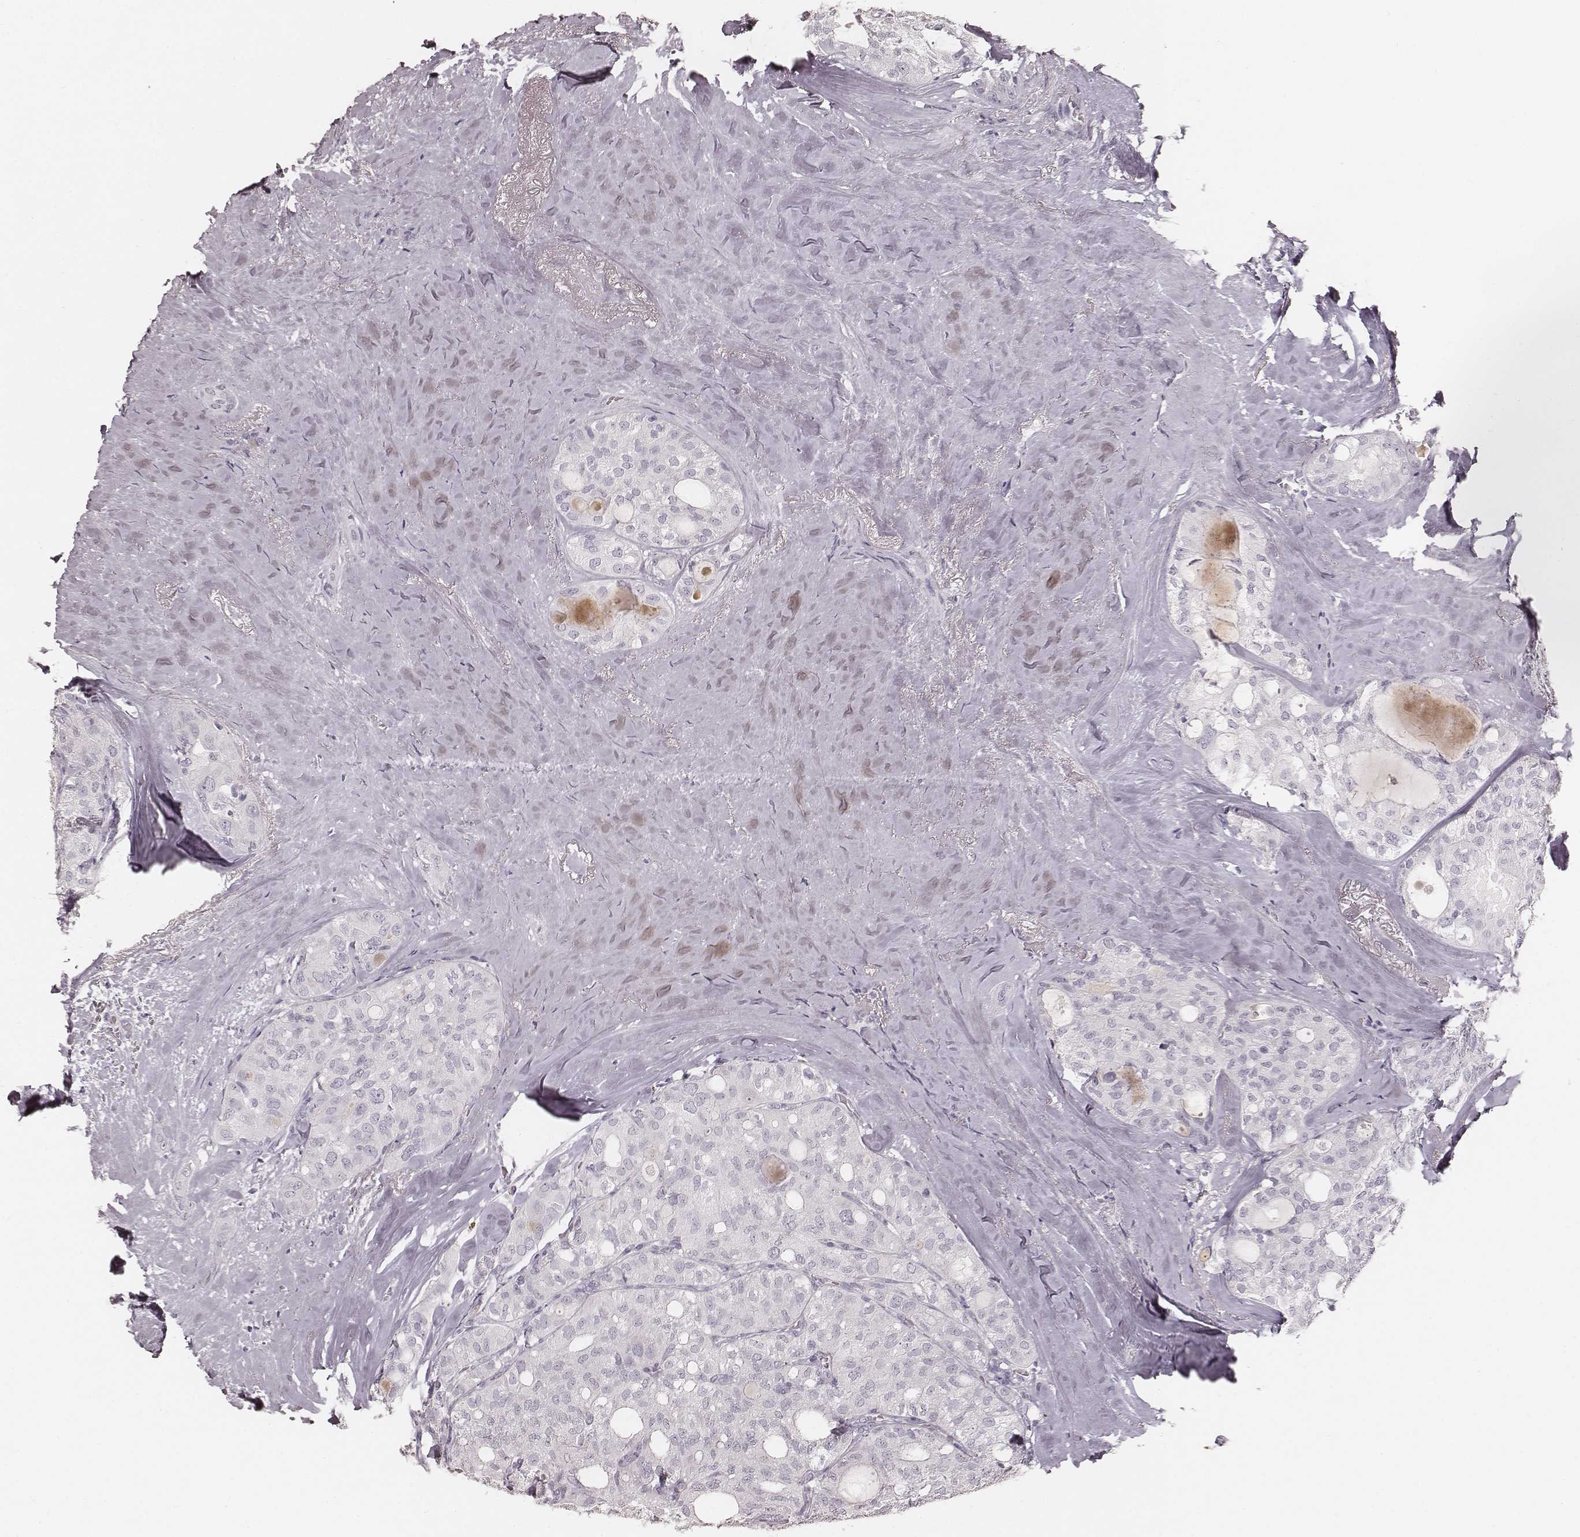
{"staining": {"intensity": "negative", "quantity": "none", "location": "none"}, "tissue": "thyroid cancer", "cell_type": "Tumor cells", "image_type": "cancer", "snomed": [{"axis": "morphology", "description": "Follicular adenoma carcinoma, NOS"}, {"axis": "topography", "description": "Thyroid gland"}], "caption": "This is a histopathology image of immunohistochemistry (IHC) staining of thyroid cancer (follicular adenoma carcinoma), which shows no expression in tumor cells.", "gene": "KRT26", "patient": {"sex": "male", "age": 75}}